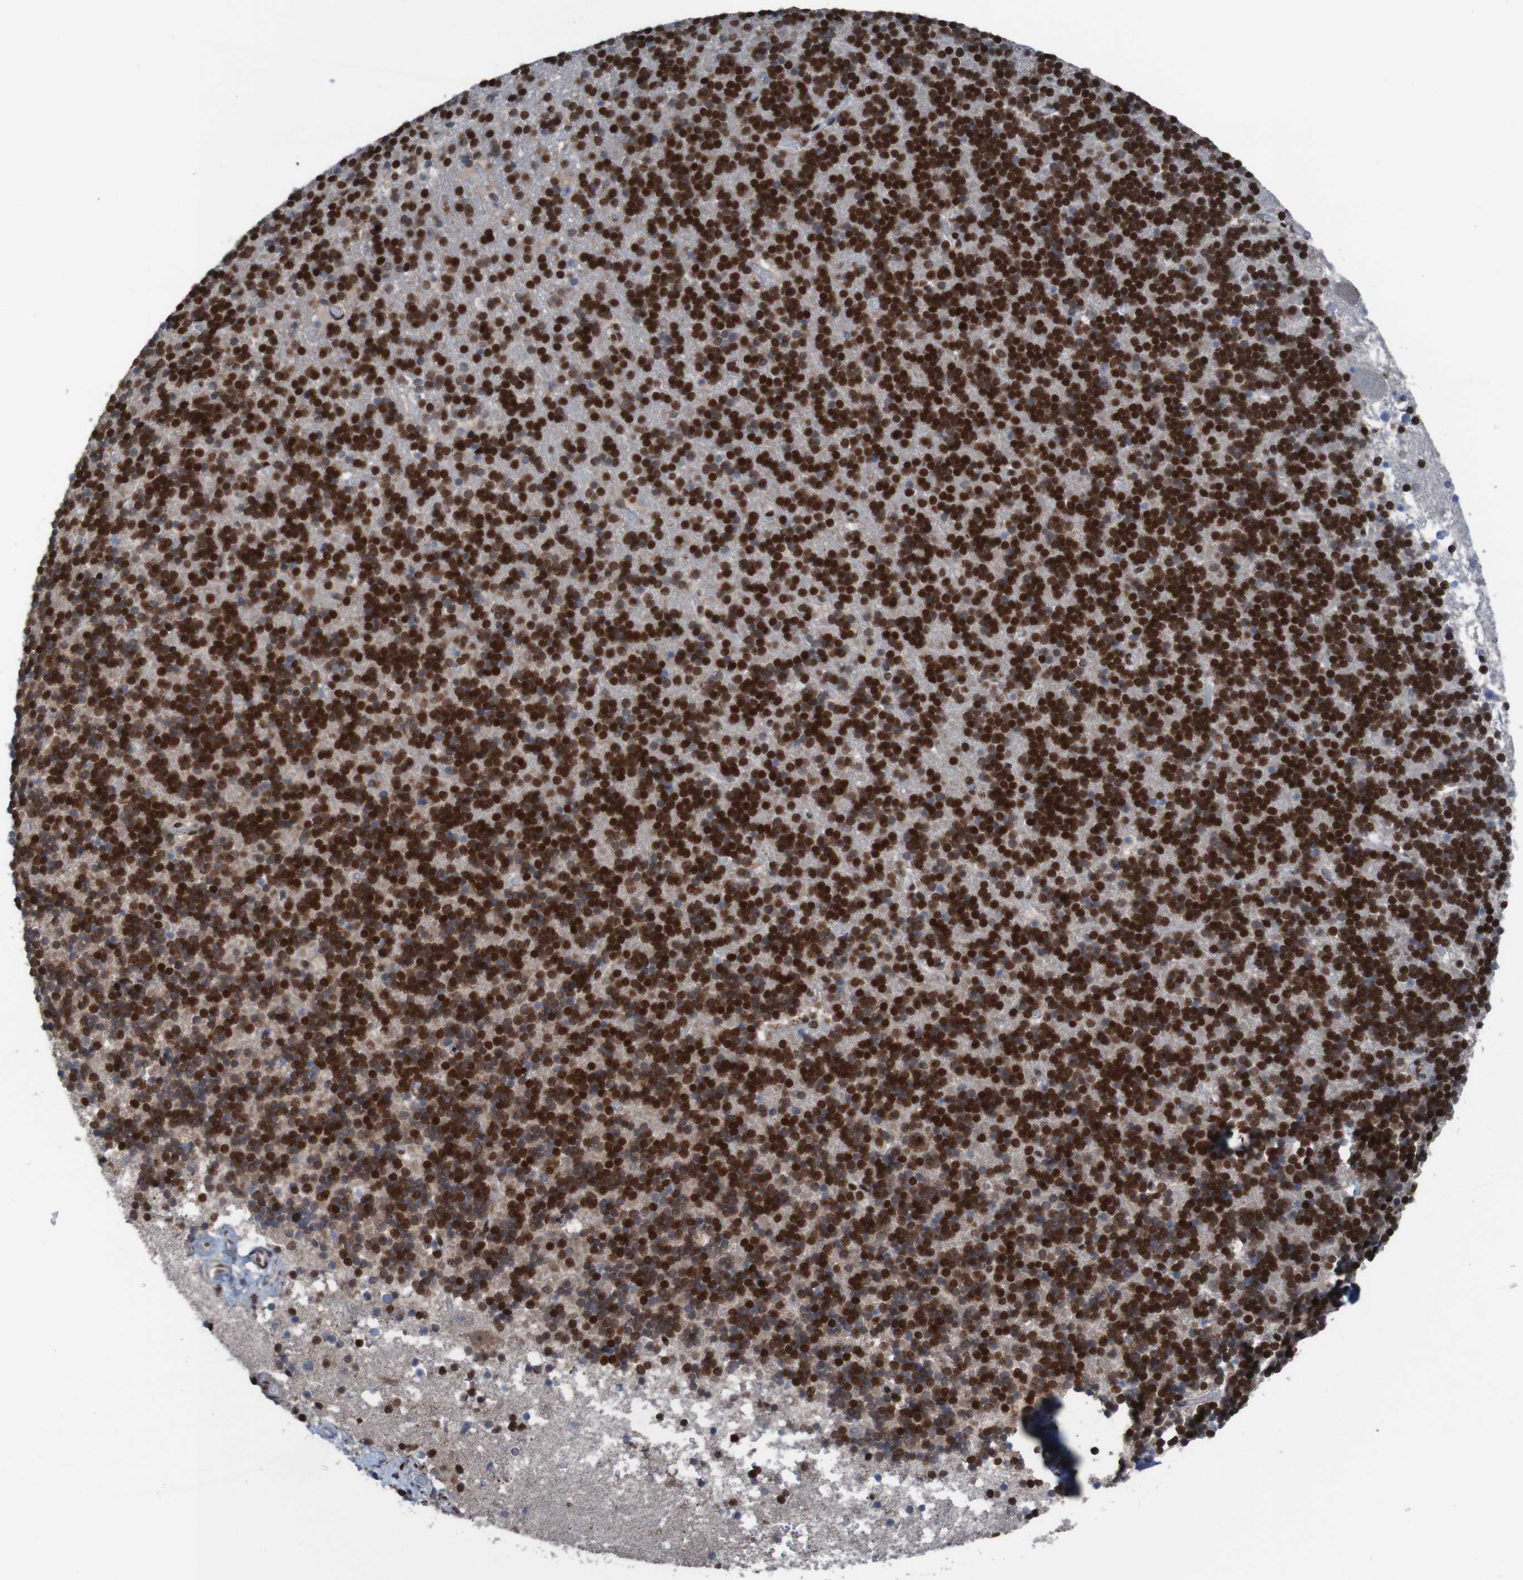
{"staining": {"intensity": "strong", "quantity": ">75%", "location": "nuclear"}, "tissue": "cerebellum", "cell_type": "Cells in granular layer", "image_type": "normal", "snomed": [{"axis": "morphology", "description": "Normal tissue, NOS"}, {"axis": "topography", "description": "Cerebellum"}], "caption": "High-magnification brightfield microscopy of normal cerebellum stained with DAB (3,3'-diaminobenzidine) (brown) and counterstained with hematoxylin (blue). cells in granular layer exhibit strong nuclear expression is appreciated in approximately>75% of cells. (DAB (3,3'-diaminobenzidine) = brown stain, brightfield microscopy at high magnification).", "gene": "PHF2", "patient": {"sex": "male", "age": 45}}